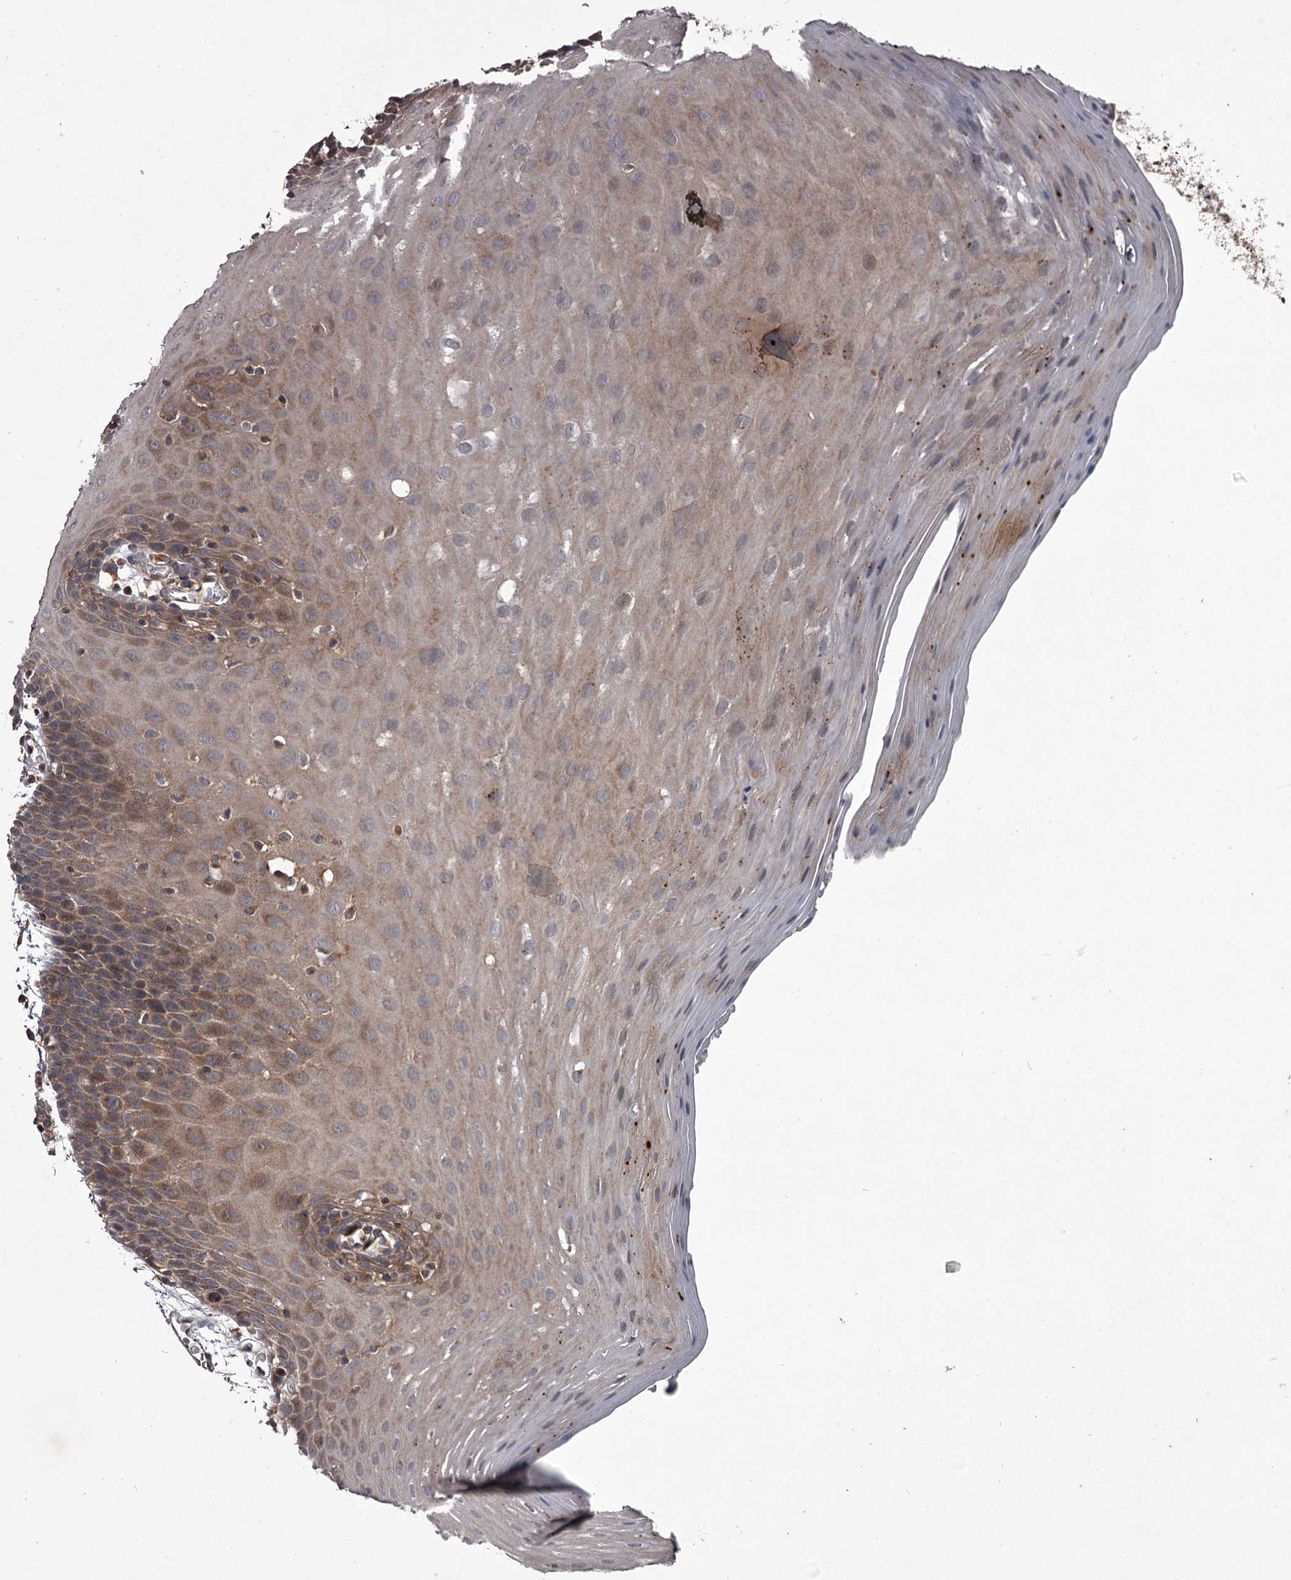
{"staining": {"intensity": "moderate", "quantity": "25%-75%", "location": "cytoplasmic/membranous"}, "tissue": "oral mucosa", "cell_type": "Squamous epithelial cells", "image_type": "normal", "snomed": [{"axis": "morphology", "description": "Normal tissue, NOS"}, {"axis": "topography", "description": "Skeletal muscle"}, {"axis": "topography", "description": "Oral tissue"}, {"axis": "topography", "description": "Salivary gland"}, {"axis": "topography", "description": "Peripheral nerve tissue"}], "caption": "The immunohistochemical stain labels moderate cytoplasmic/membranous expression in squamous epithelial cells of unremarkable oral mucosa.", "gene": "UNC93B1", "patient": {"sex": "male", "age": 54}}